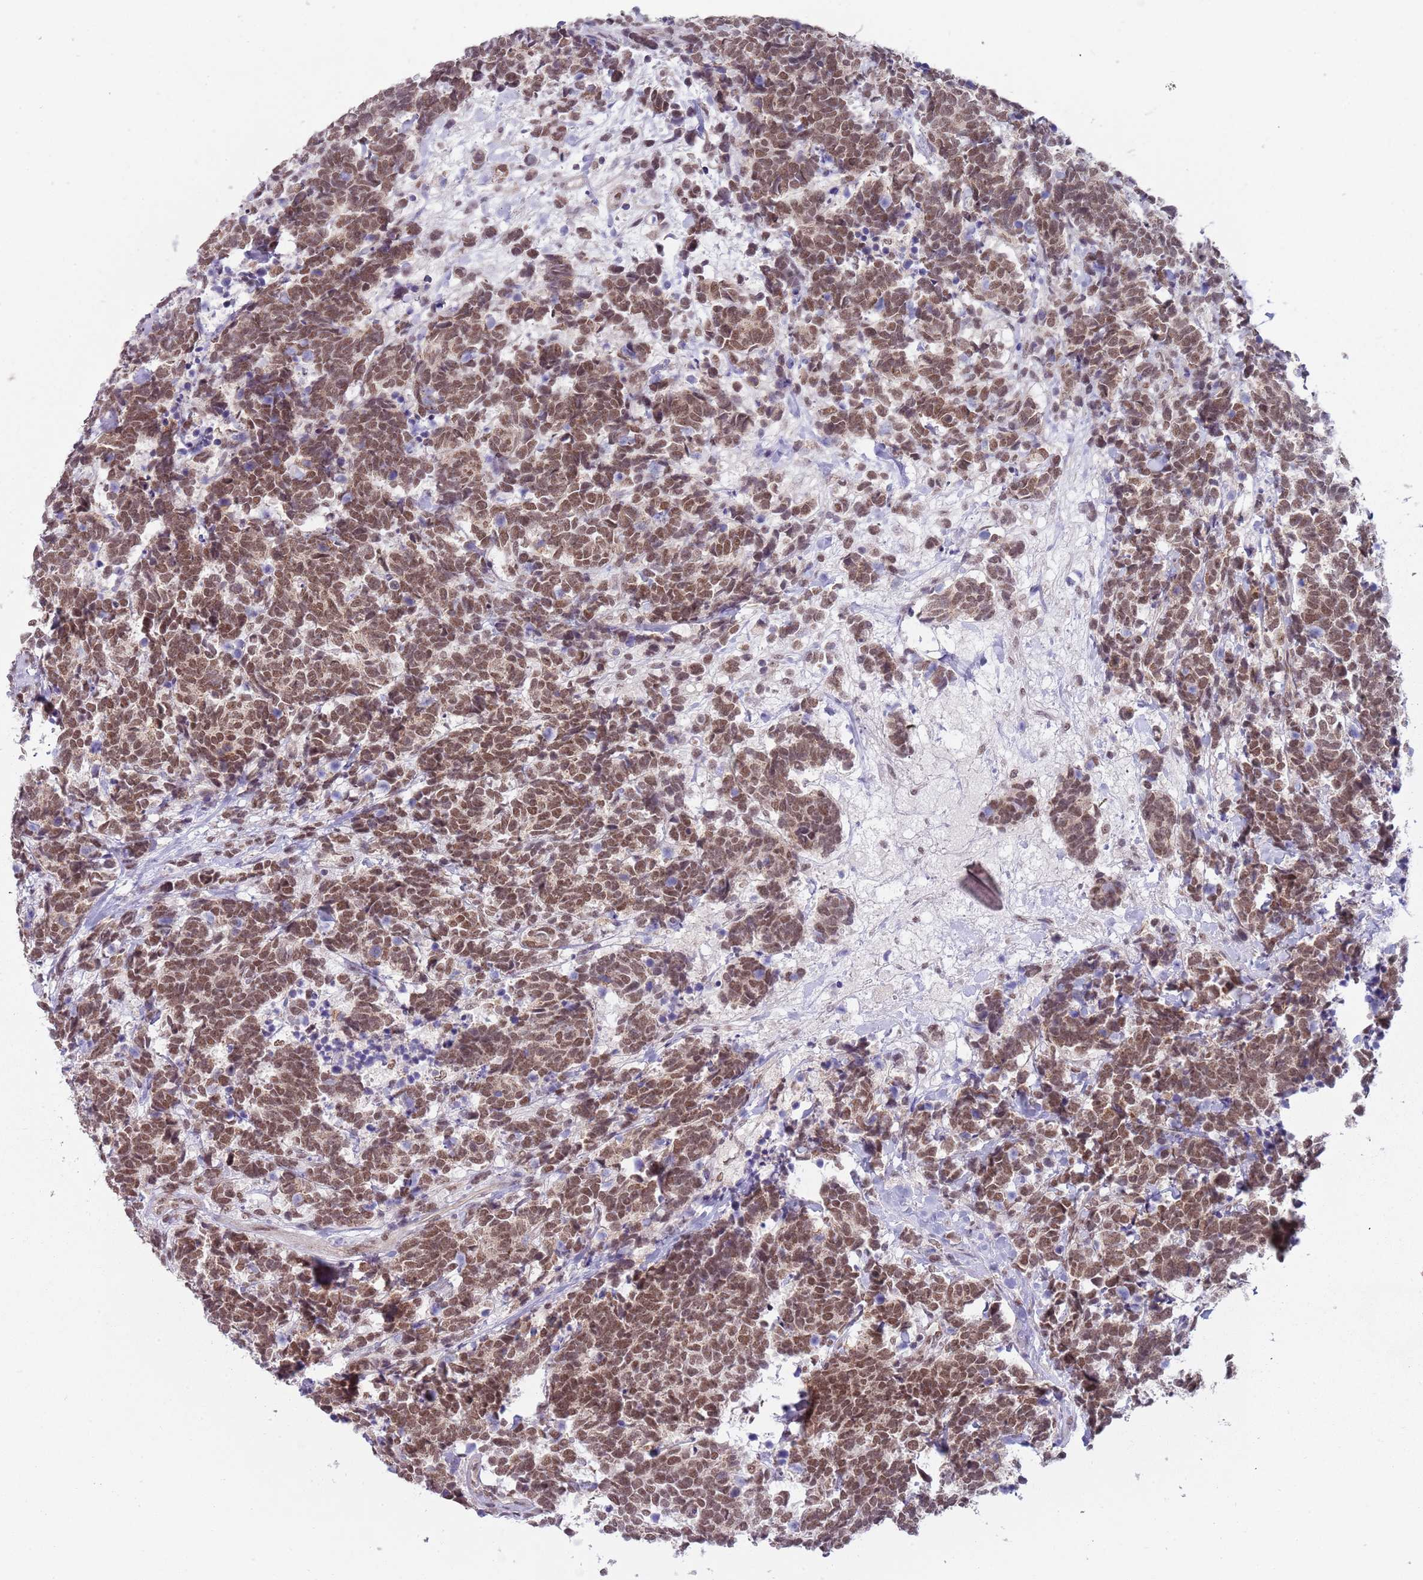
{"staining": {"intensity": "moderate", "quantity": ">75%", "location": "nuclear"}, "tissue": "carcinoid", "cell_type": "Tumor cells", "image_type": "cancer", "snomed": [{"axis": "morphology", "description": "Carcinoma, NOS"}, {"axis": "morphology", "description": "Carcinoid, malignant, NOS"}, {"axis": "topography", "description": "Prostate"}], "caption": "Moderate nuclear protein staining is appreciated in approximately >75% of tumor cells in carcinoid (malignant).", "gene": "FAM120AOS", "patient": {"sex": "male", "age": 57}}